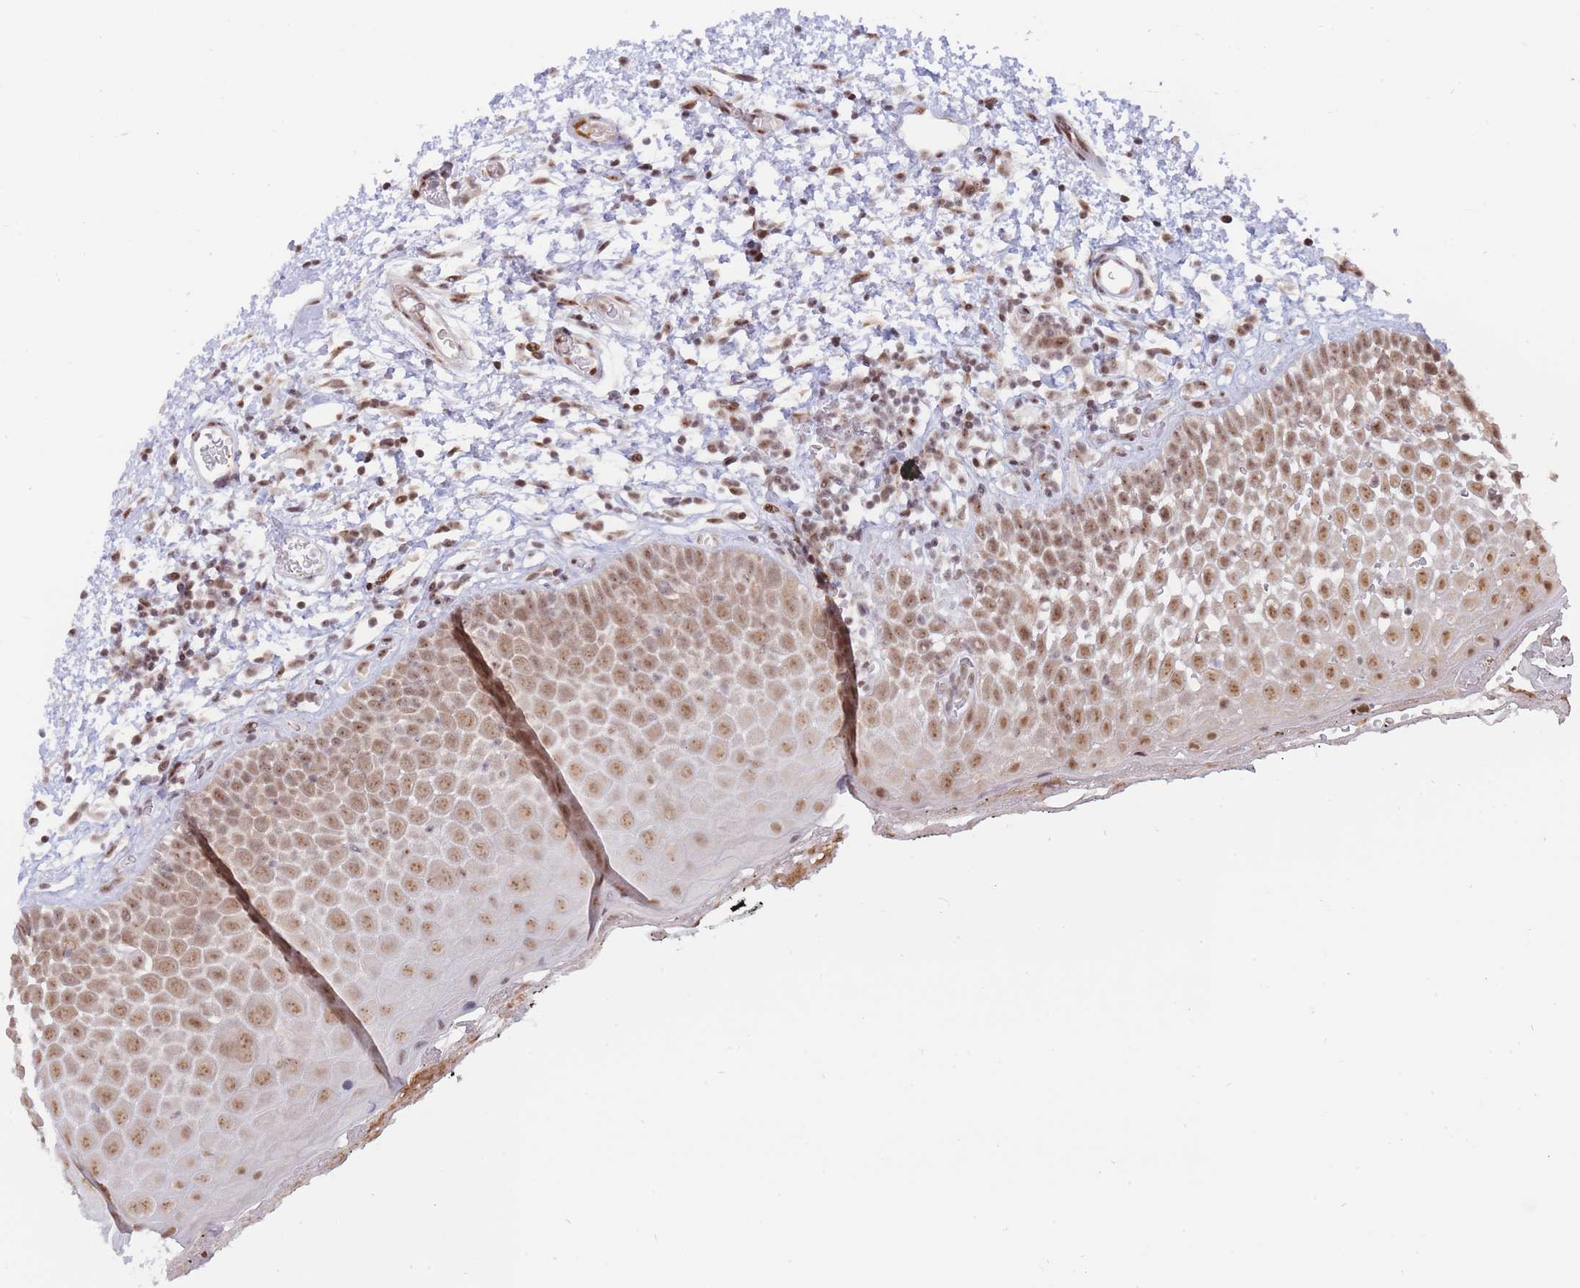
{"staining": {"intensity": "moderate", "quantity": ">75%", "location": "nuclear"}, "tissue": "oral mucosa", "cell_type": "Squamous epithelial cells", "image_type": "normal", "snomed": [{"axis": "morphology", "description": "Normal tissue, NOS"}, {"axis": "morphology", "description": "Squamous cell carcinoma, NOS"}, {"axis": "topography", "description": "Oral tissue"}, {"axis": "topography", "description": "Tounge, NOS"}, {"axis": "topography", "description": "Head-Neck"}], "caption": "A micrograph showing moderate nuclear positivity in about >75% of squamous epithelial cells in benign oral mucosa, as visualized by brown immunohistochemical staining.", "gene": "TARBP2", "patient": {"sex": "male", "age": 76}}